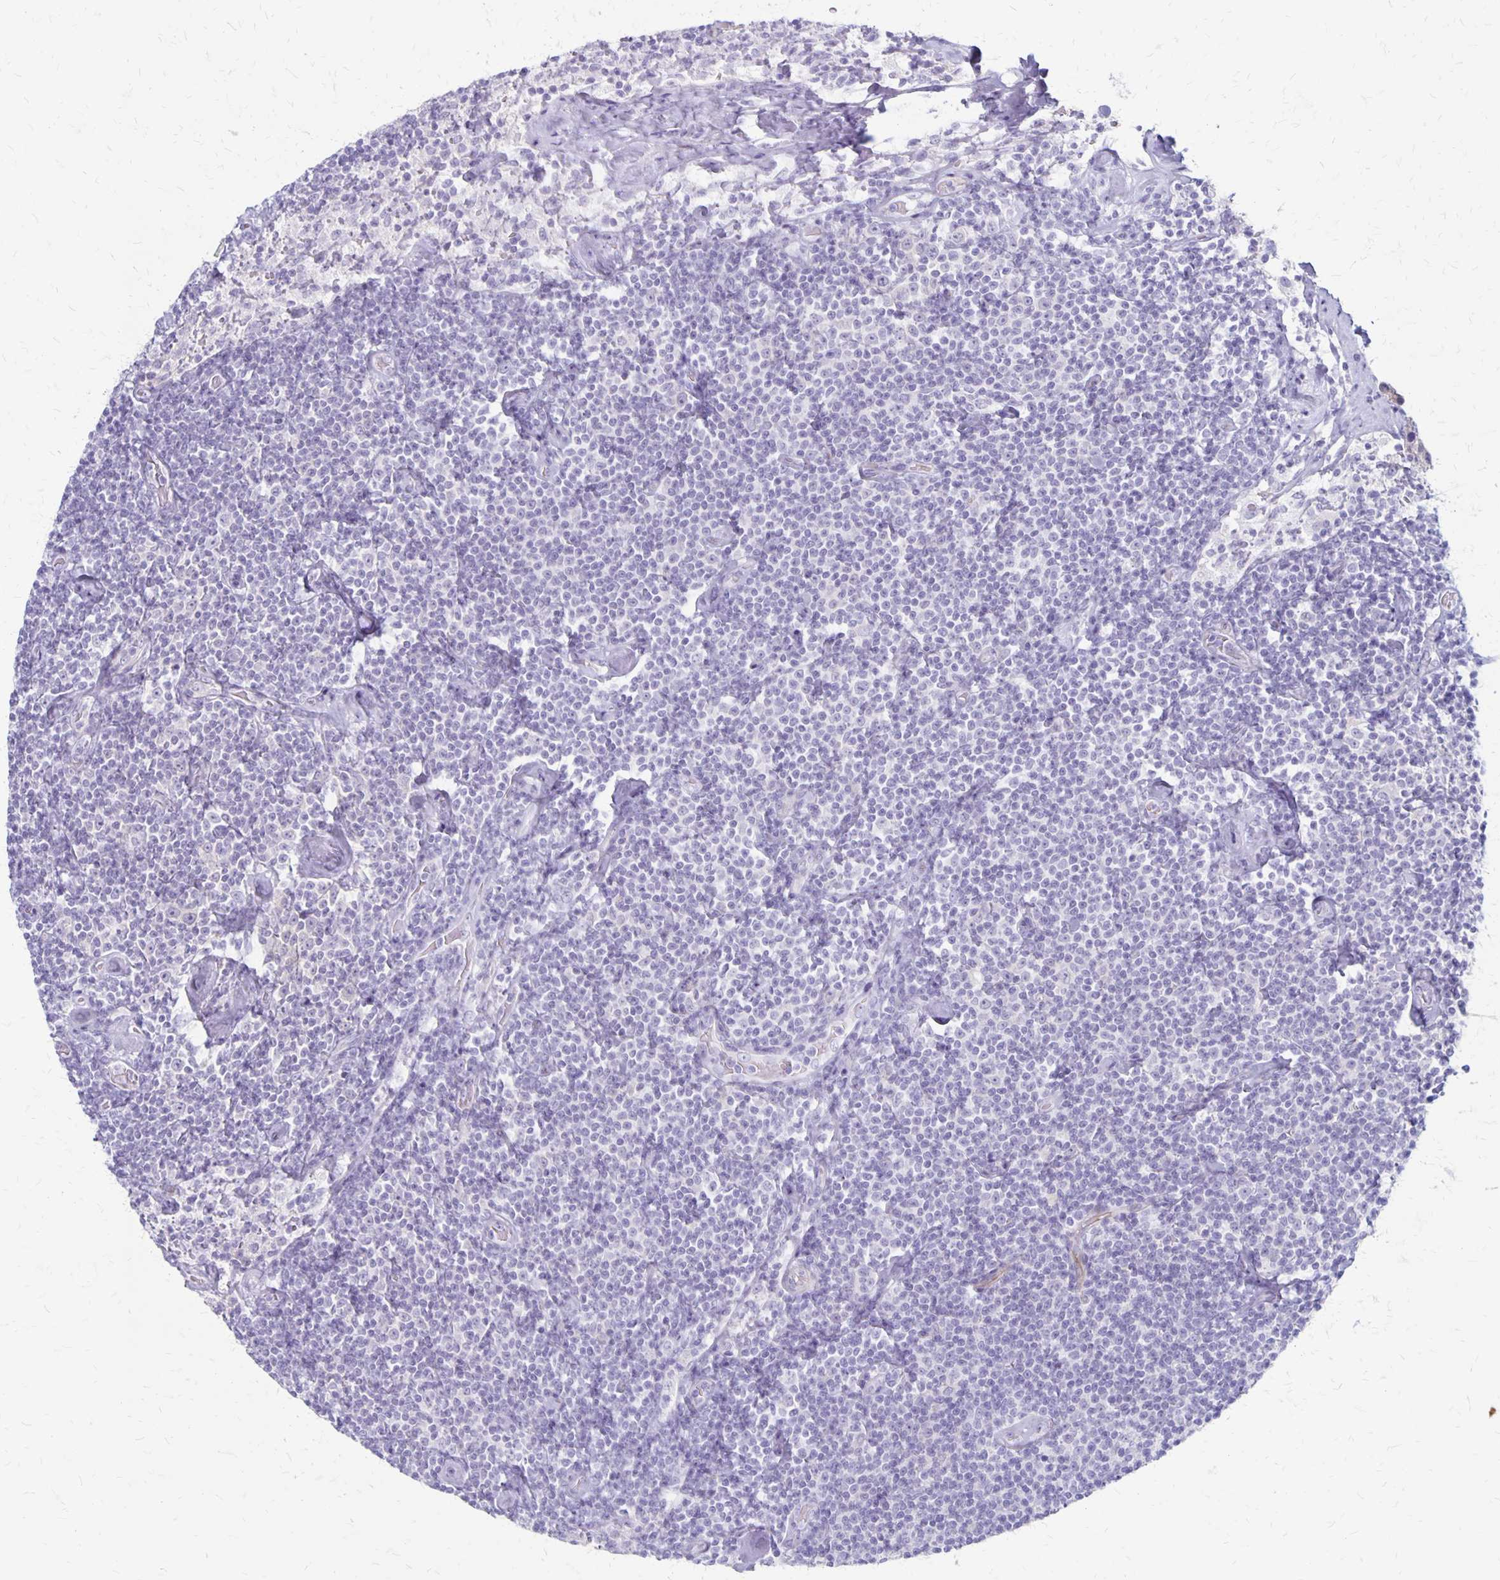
{"staining": {"intensity": "negative", "quantity": "none", "location": "none"}, "tissue": "lymphoma", "cell_type": "Tumor cells", "image_type": "cancer", "snomed": [{"axis": "morphology", "description": "Malignant lymphoma, non-Hodgkin's type, Low grade"}, {"axis": "topography", "description": "Lymph node"}], "caption": "Lymphoma stained for a protein using IHC displays no staining tumor cells.", "gene": "HOMER1", "patient": {"sex": "male", "age": 81}}